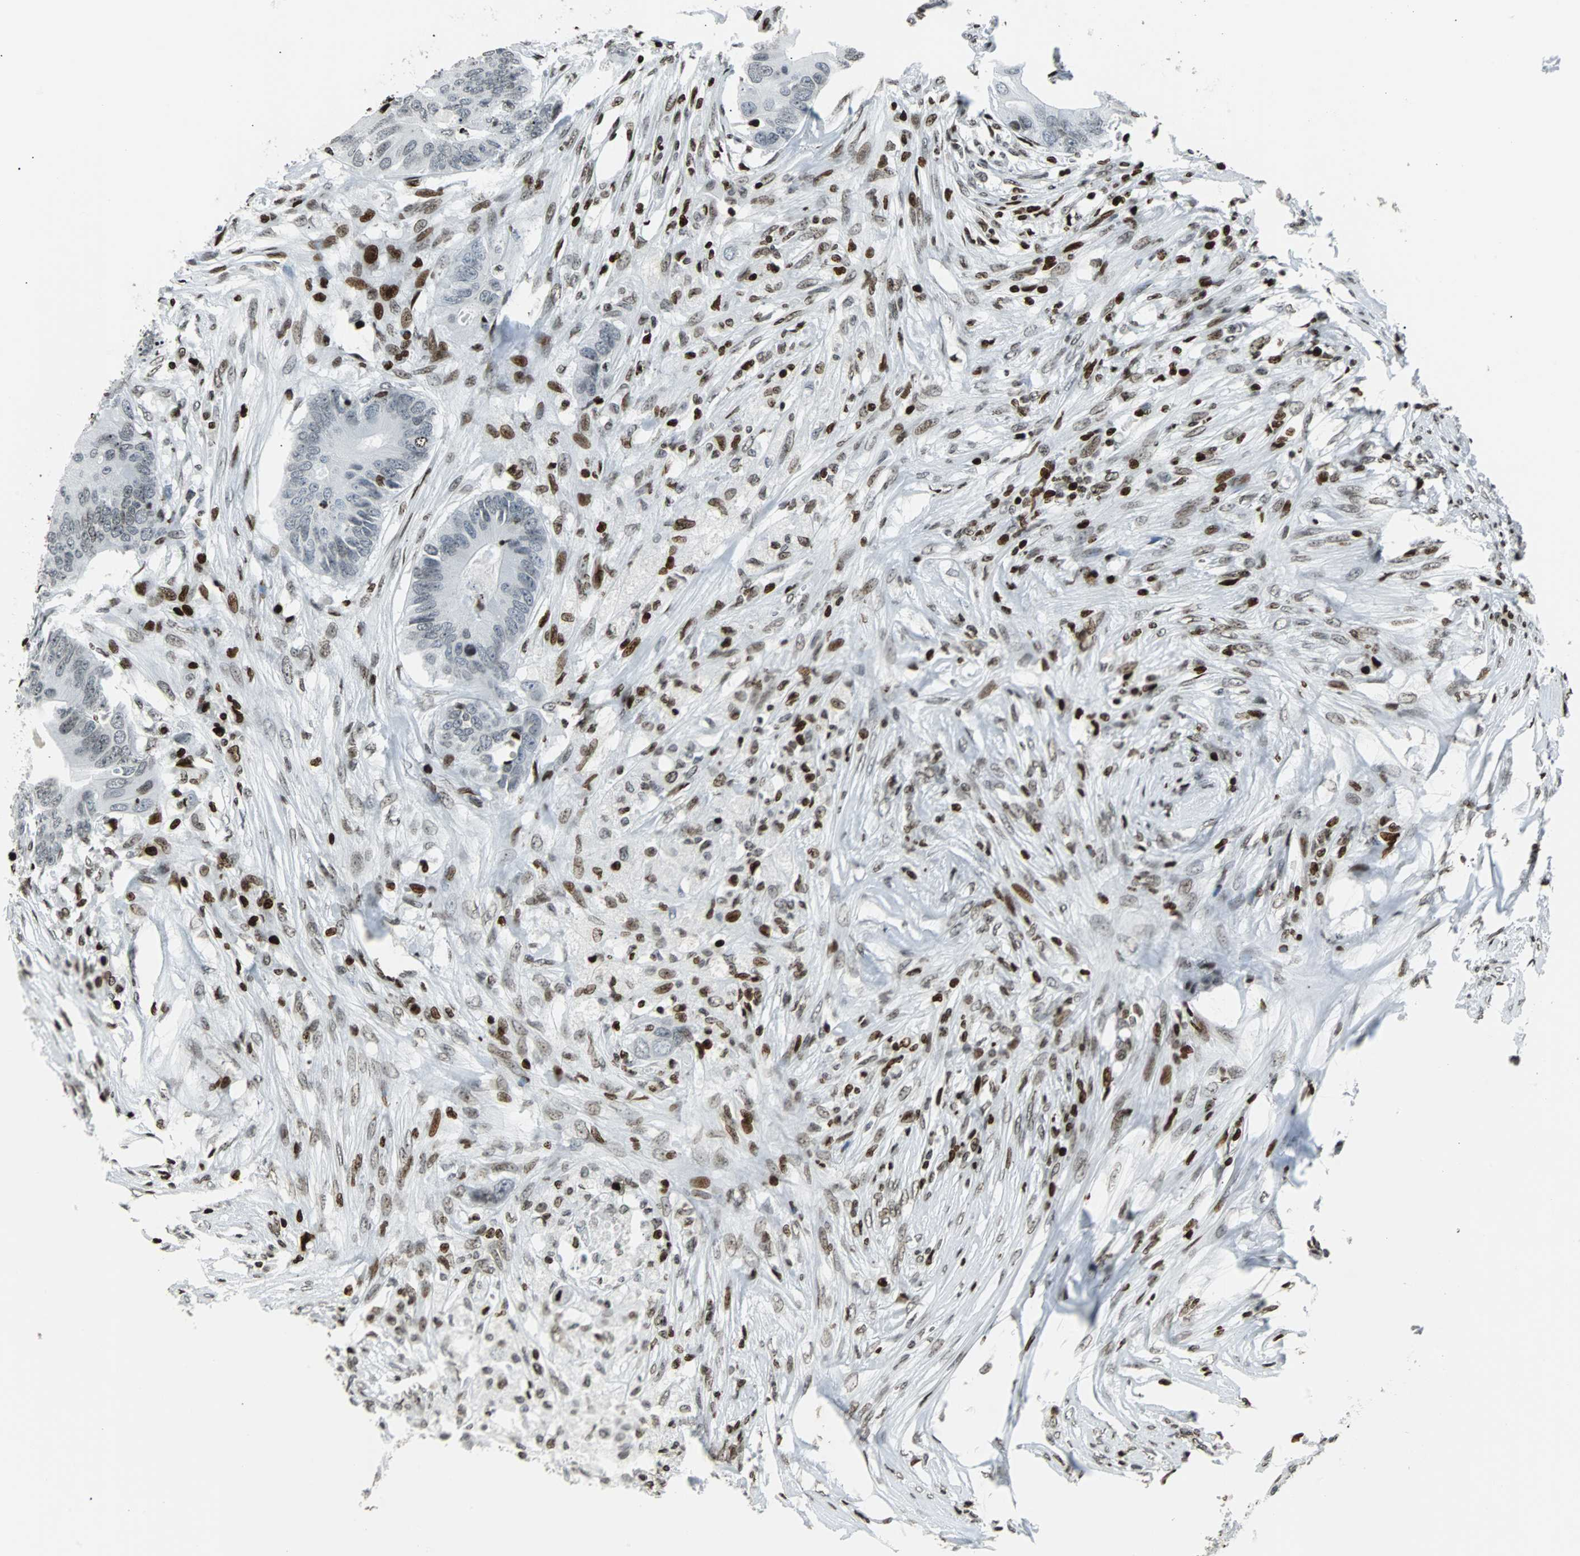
{"staining": {"intensity": "weak", "quantity": "<25%", "location": "nuclear"}, "tissue": "colorectal cancer", "cell_type": "Tumor cells", "image_type": "cancer", "snomed": [{"axis": "morphology", "description": "Adenocarcinoma, NOS"}, {"axis": "topography", "description": "Colon"}], "caption": "Immunohistochemistry (IHC) image of neoplastic tissue: human colorectal cancer stained with DAB (3,3'-diaminobenzidine) exhibits no significant protein staining in tumor cells. Brightfield microscopy of IHC stained with DAB (3,3'-diaminobenzidine) (brown) and hematoxylin (blue), captured at high magnification.", "gene": "ZNF131", "patient": {"sex": "male", "age": 71}}